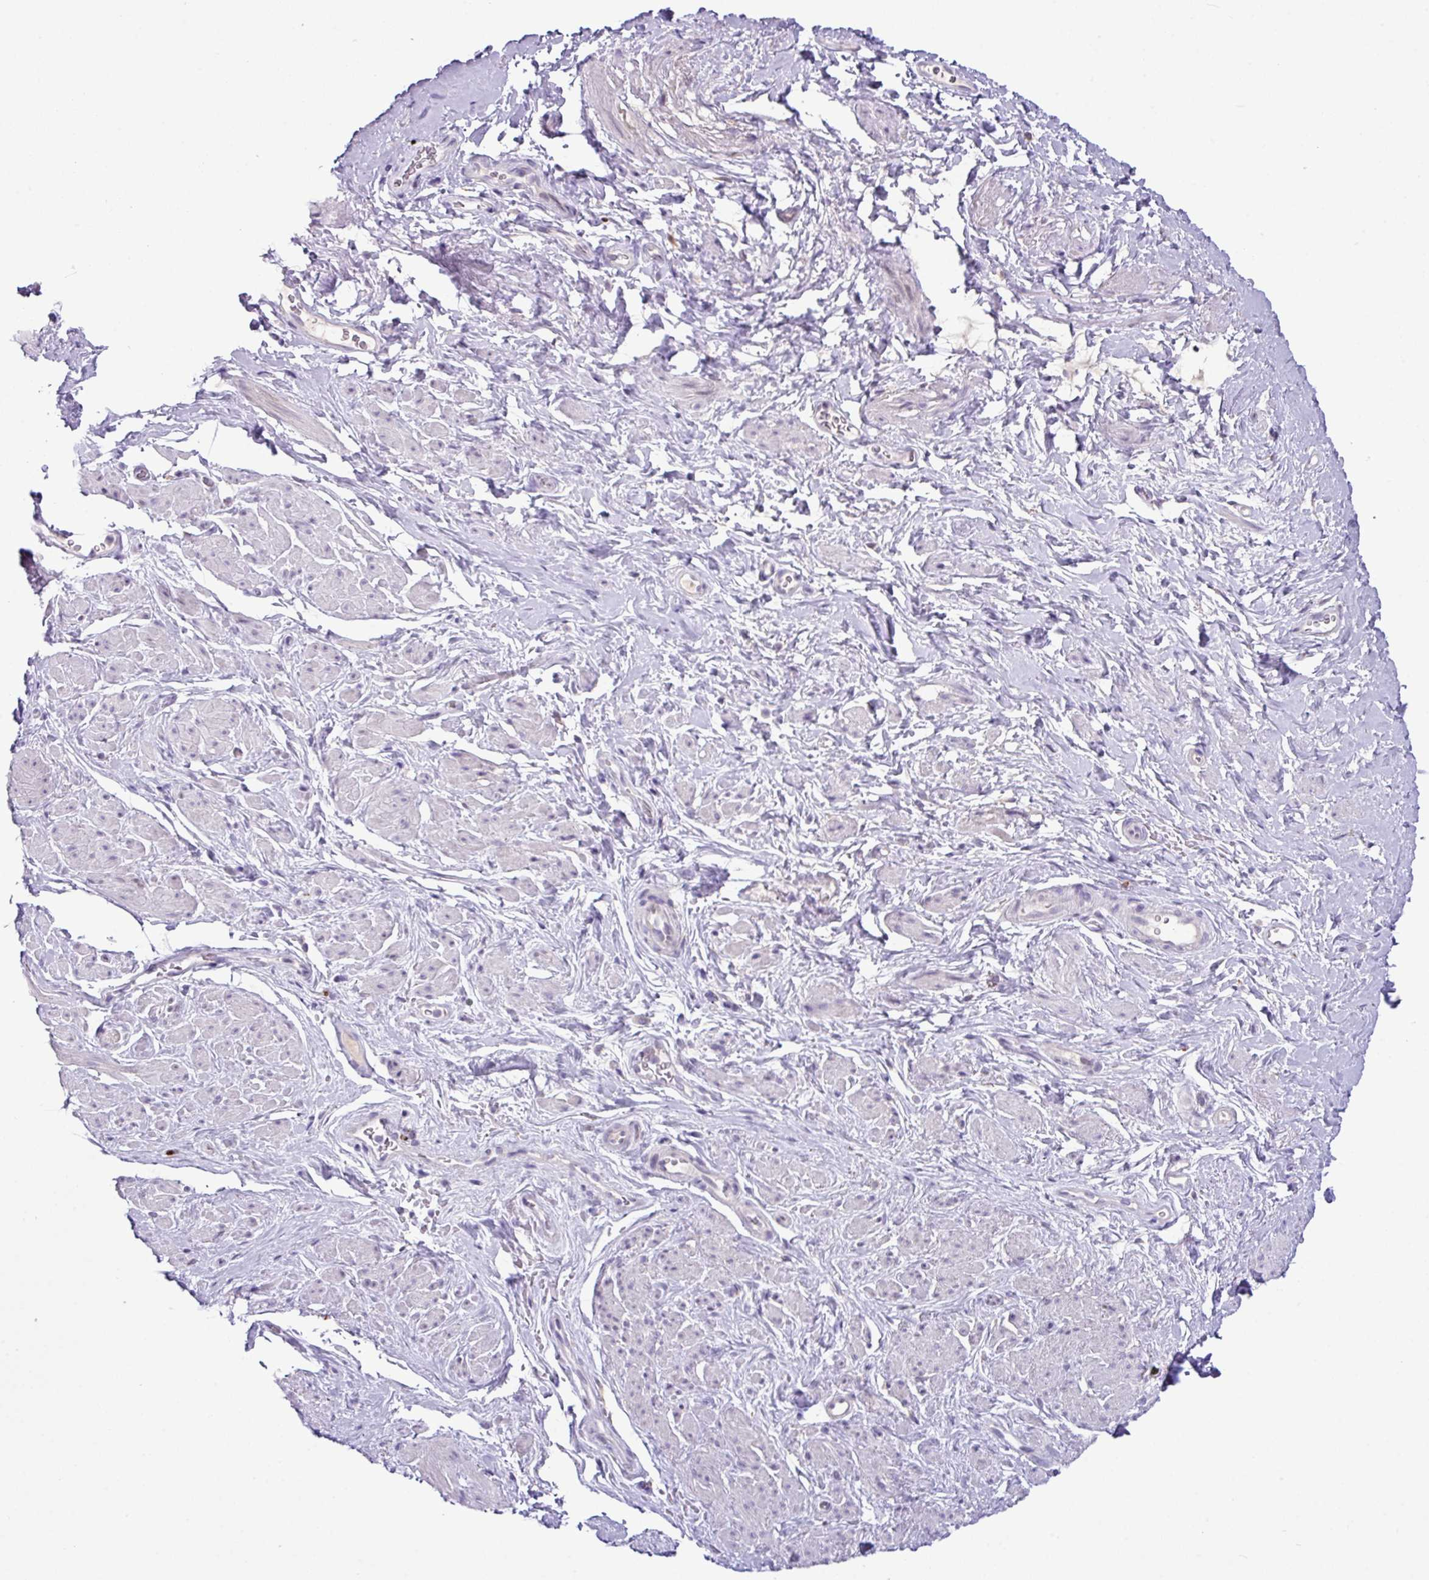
{"staining": {"intensity": "negative", "quantity": "none", "location": "none"}, "tissue": "smooth muscle", "cell_type": "Smooth muscle cells", "image_type": "normal", "snomed": [{"axis": "morphology", "description": "Normal tissue, NOS"}, {"axis": "topography", "description": "Smooth muscle"}, {"axis": "topography", "description": "Peripheral nerve tissue"}], "caption": "Smooth muscle cells are negative for brown protein staining in benign smooth muscle. (DAB (3,3'-diaminobenzidine) immunohistochemistry, high magnification).", "gene": "RGS21", "patient": {"sex": "male", "age": 69}}